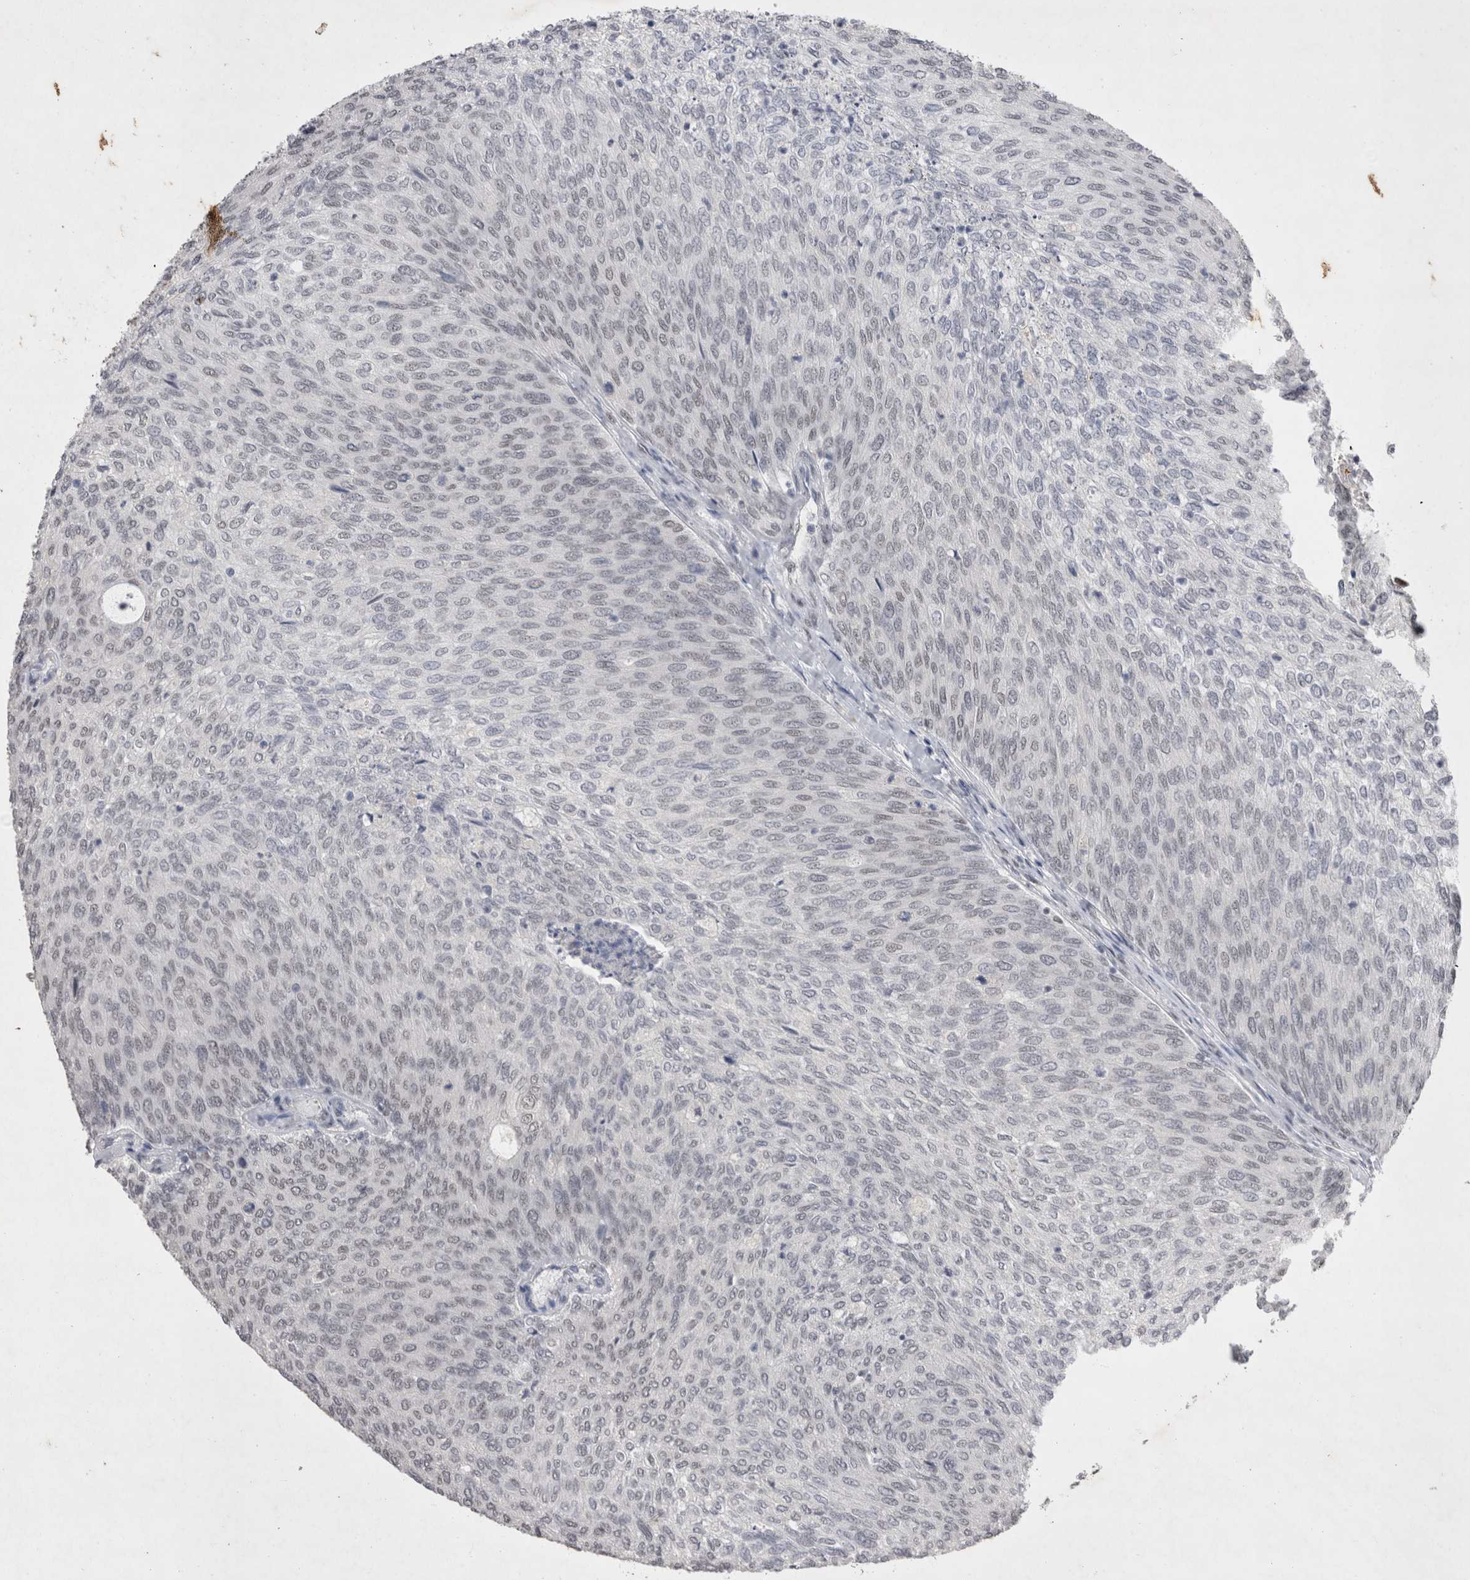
{"staining": {"intensity": "weak", "quantity": "25%-75%", "location": "nuclear"}, "tissue": "urothelial cancer", "cell_type": "Tumor cells", "image_type": "cancer", "snomed": [{"axis": "morphology", "description": "Urothelial carcinoma, Low grade"}, {"axis": "topography", "description": "Urinary bladder"}], "caption": "Protein expression analysis of urothelial cancer exhibits weak nuclear staining in approximately 25%-75% of tumor cells.", "gene": "RBM6", "patient": {"sex": "female", "age": 79}}